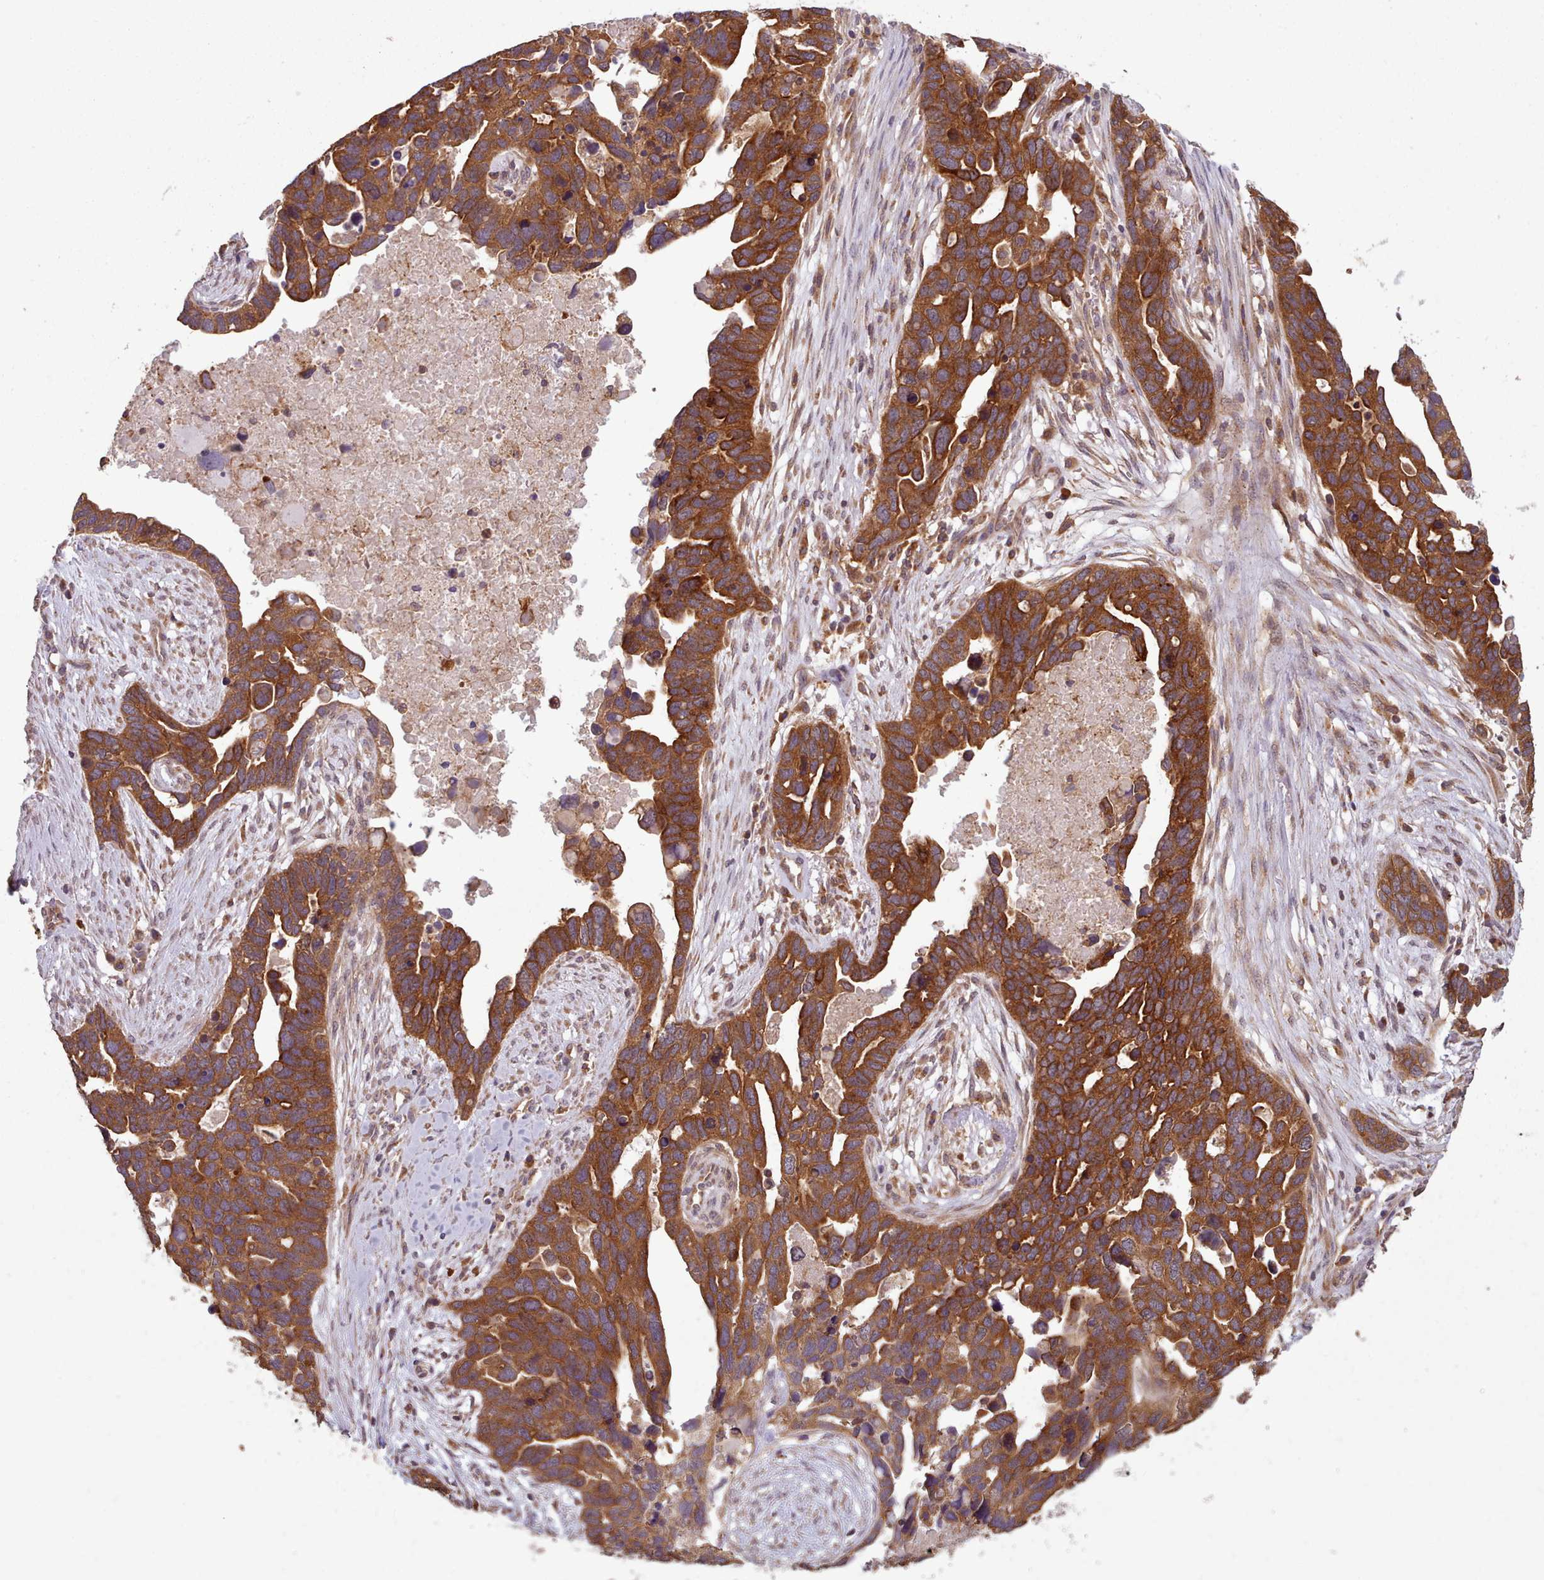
{"staining": {"intensity": "strong", "quantity": ">75%", "location": "cytoplasmic/membranous"}, "tissue": "ovarian cancer", "cell_type": "Tumor cells", "image_type": "cancer", "snomed": [{"axis": "morphology", "description": "Cystadenocarcinoma, serous, NOS"}, {"axis": "topography", "description": "Ovary"}], "caption": "There is high levels of strong cytoplasmic/membranous positivity in tumor cells of ovarian cancer, as demonstrated by immunohistochemical staining (brown color).", "gene": "CRYBG1", "patient": {"sex": "female", "age": 54}}